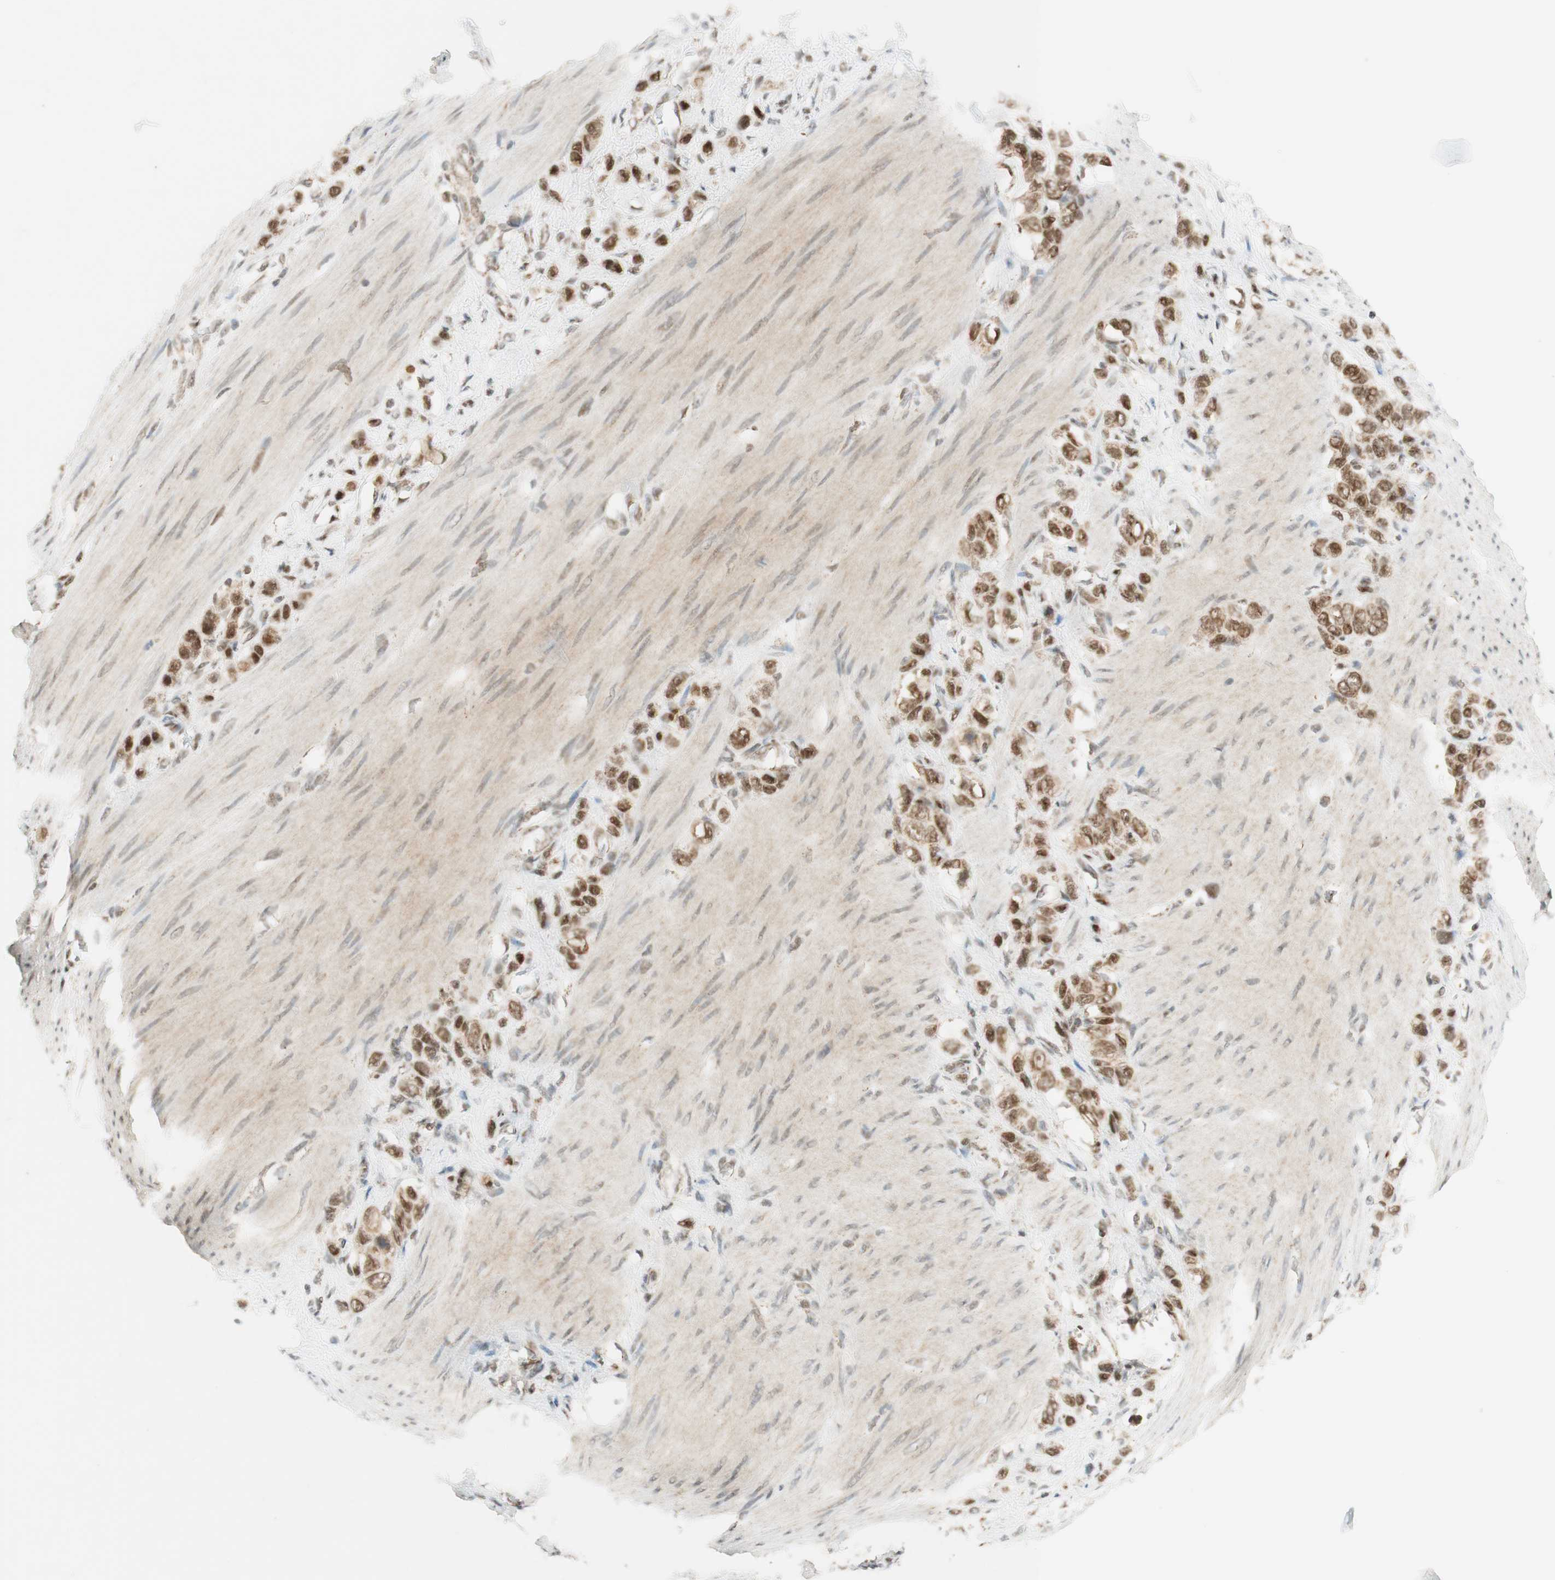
{"staining": {"intensity": "strong", "quantity": ">75%", "location": "nuclear"}, "tissue": "stomach cancer", "cell_type": "Tumor cells", "image_type": "cancer", "snomed": [{"axis": "morphology", "description": "Adenocarcinoma, NOS"}, {"axis": "morphology", "description": "Adenocarcinoma, High grade"}, {"axis": "topography", "description": "Stomach, upper"}, {"axis": "topography", "description": "Stomach, lower"}], "caption": "High-grade adenocarcinoma (stomach) stained with DAB immunohistochemistry exhibits high levels of strong nuclear positivity in approximately >75% of tumor cells.", "gene": "ZNF782", "patient": {"sex": "female", "age": 65}}